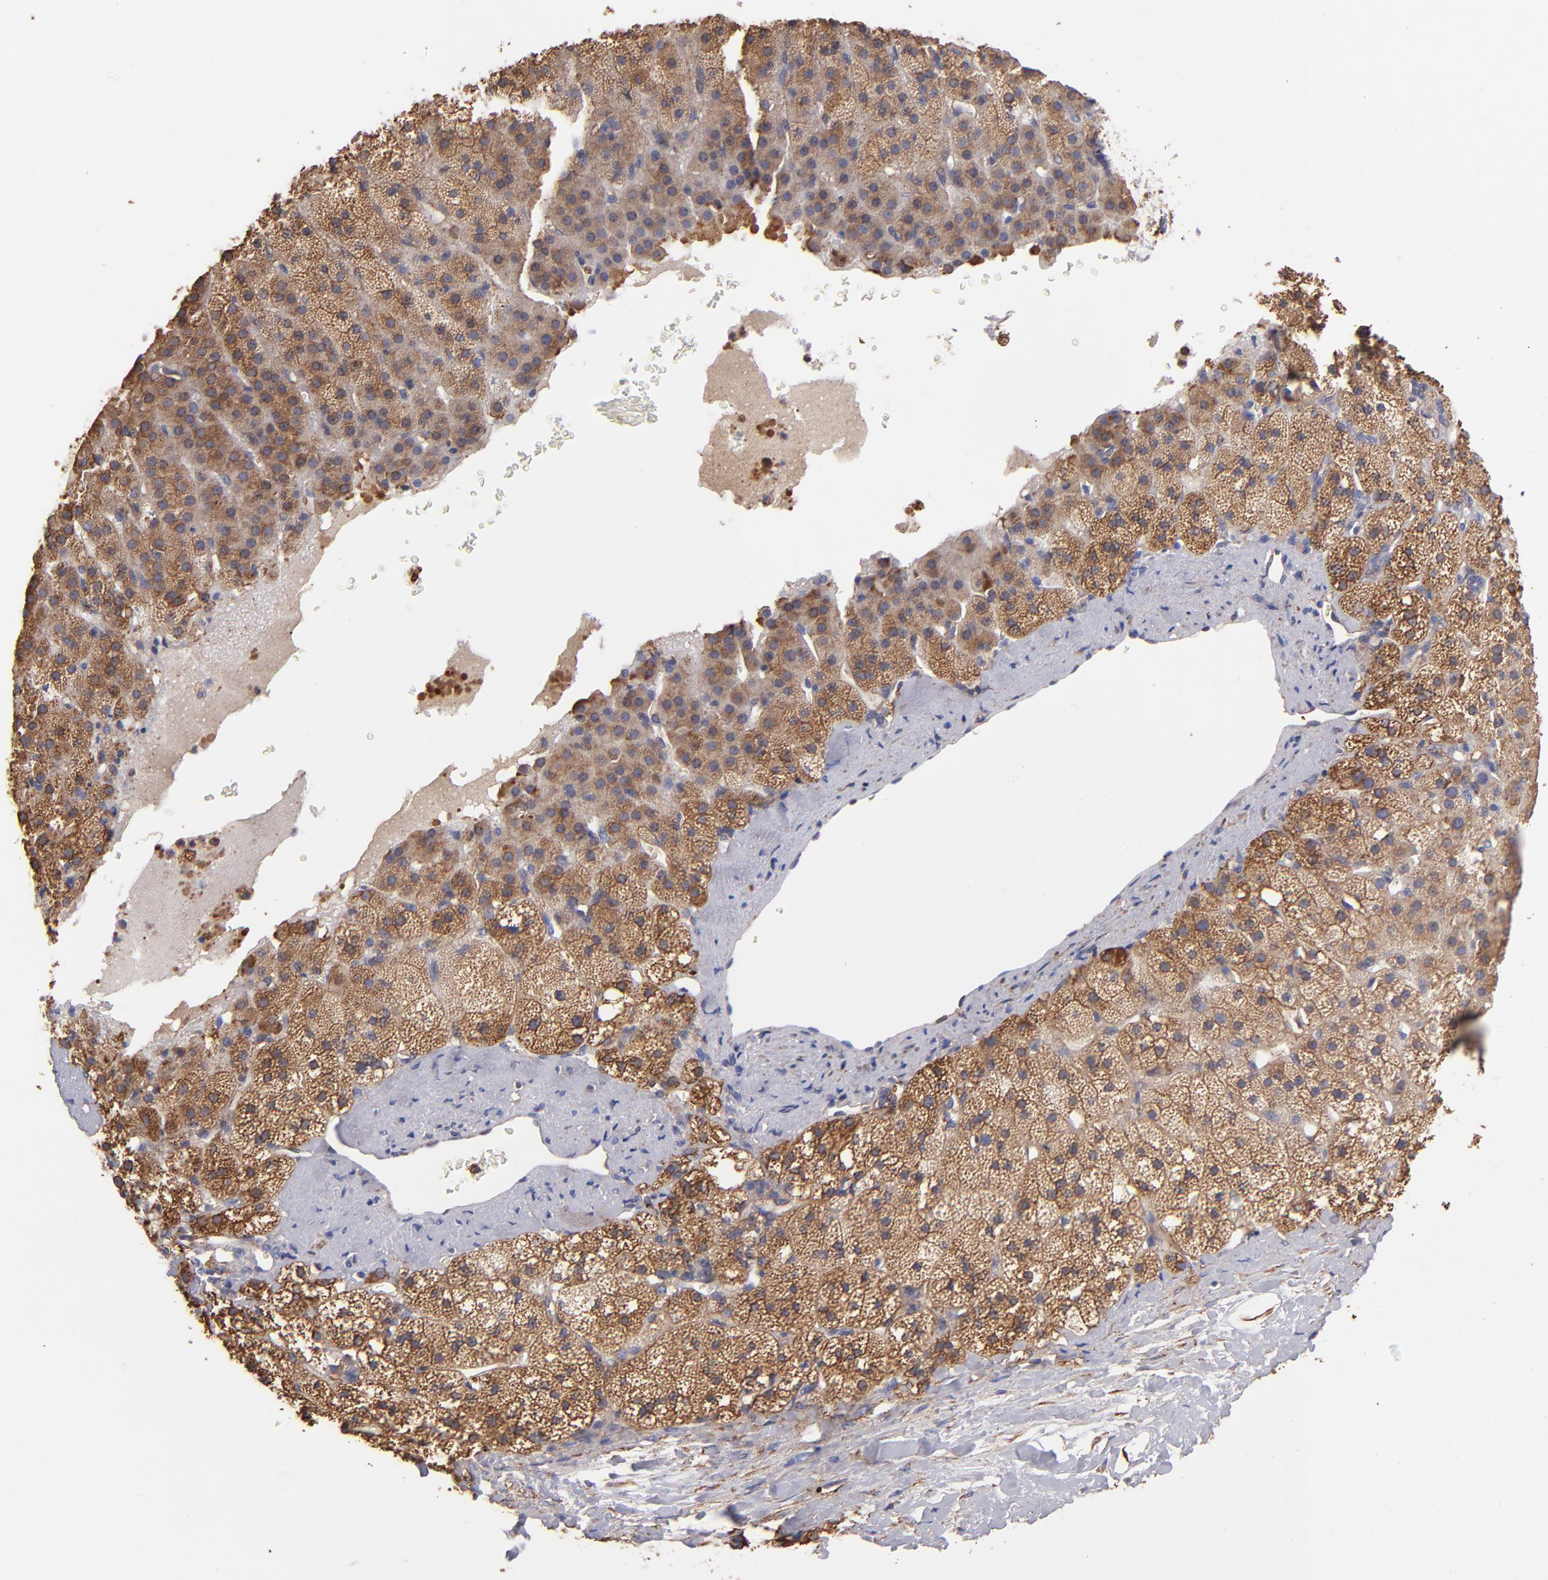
{"staining": {"intensity": "moderate", "quantity": ">75%", "location": "cytoplasmic/membranous"}, "tissue": "adrenal gland", "cell_type": "Glandular cells", "image_type": "normal", "snomed": [{"axis": "morphology", "description": "Normal tissue, NOS"}, {"axis": "topography", "description": "Adrenal gland"}], "caption": "Immunohistochemical staining of normal human adrenal gland displays moderate cytoplasmic/membranous protein staining in approximately >75% of glandular cells.", "gene": "MVP", "patient": {"sex": "male", "age": 35}}